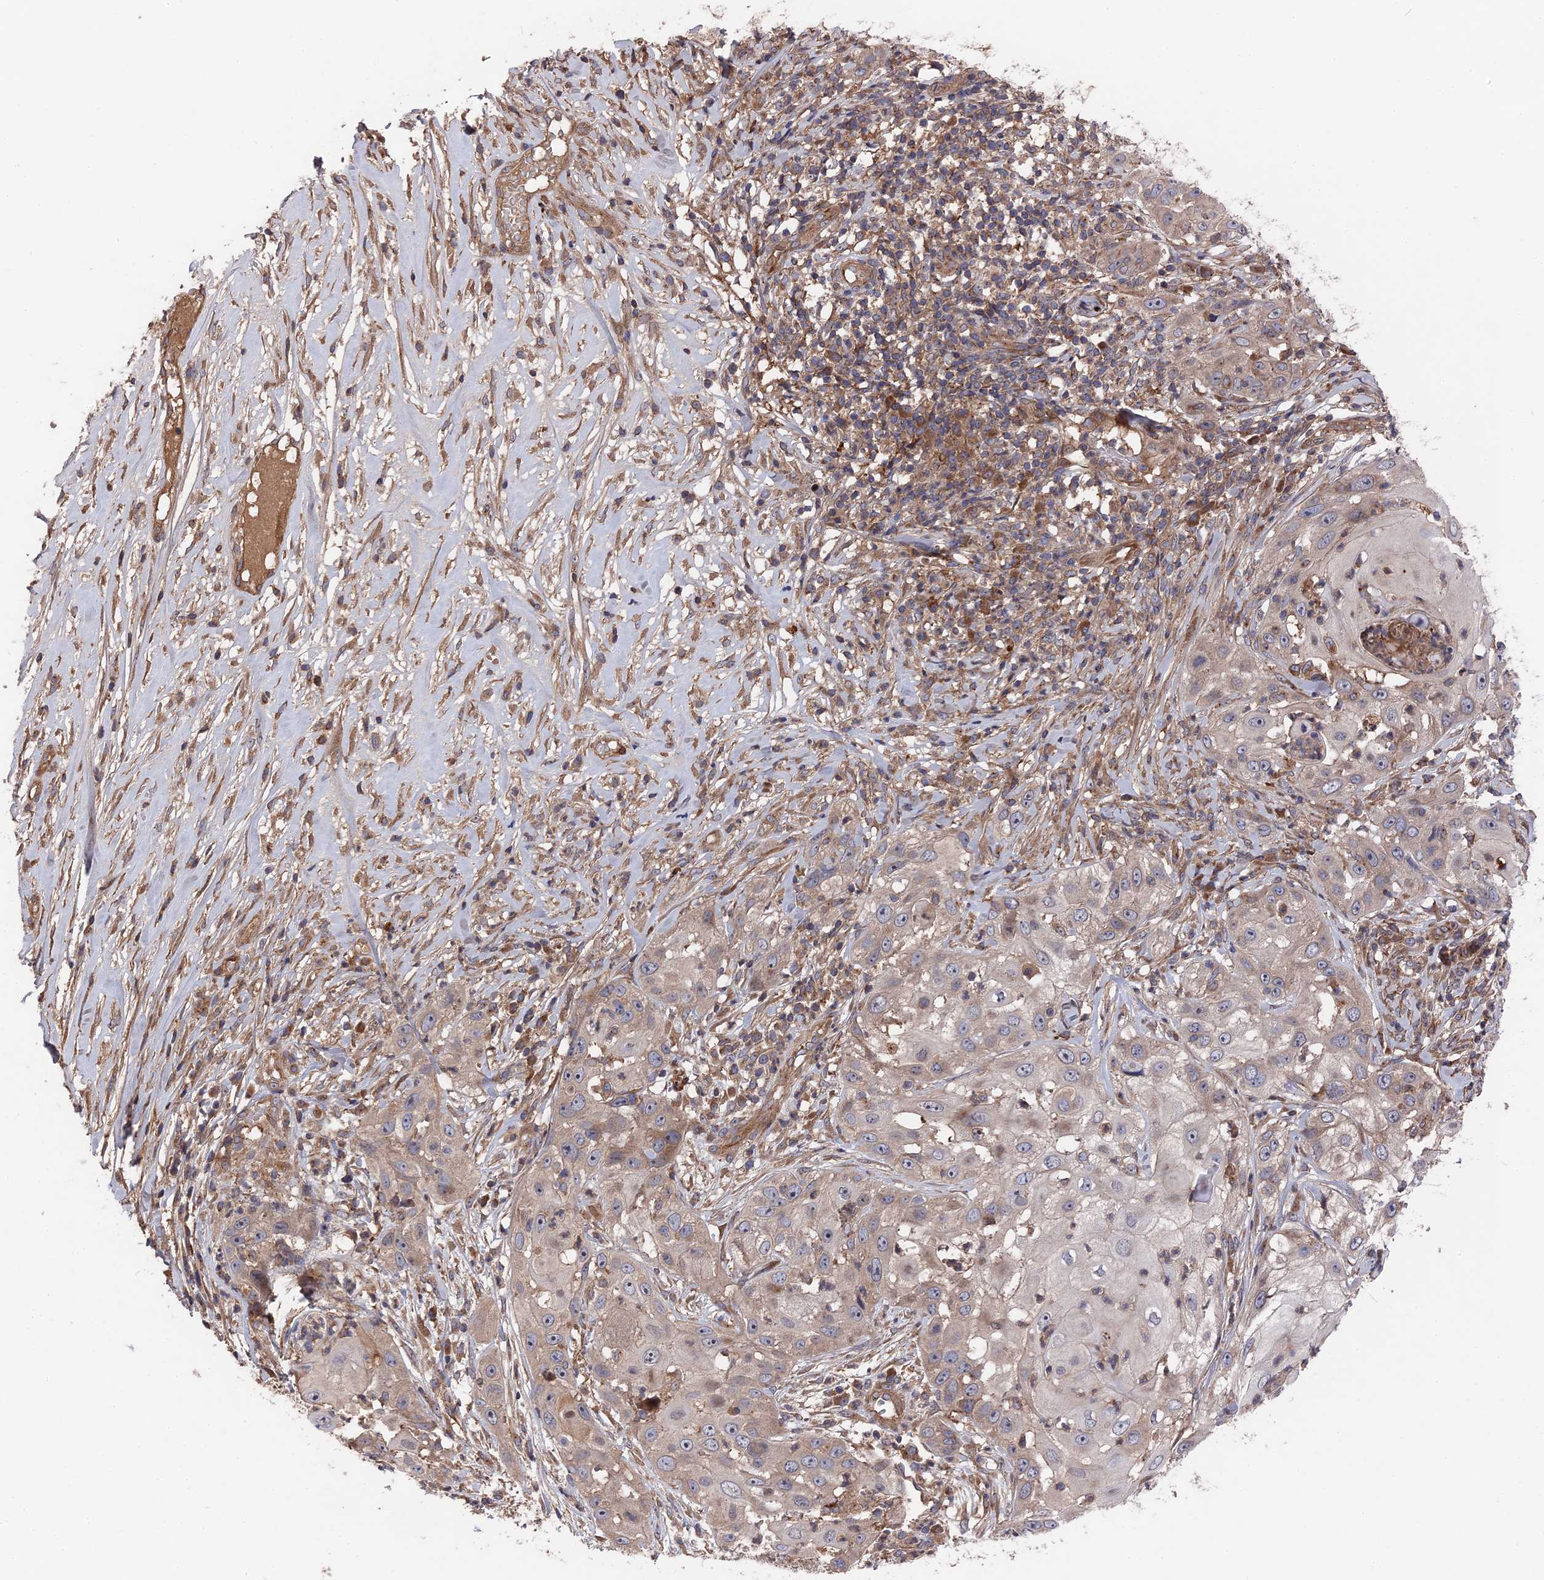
{"staining": {"intensity": "weak", "quantity": ">75%", "location": "cytoplasmic/membranous"}, "tissue": "skin cancer", "cell_type": "Tumor cells", "image_type": "cancer", "snomed": [{"axis": "morphology", "description": "Squamous cell carcinoma, NOS"}, {"axis": "topography", "description": "Skin"}], "caption": "Immunohistochemistry (IHC) (DAB) staining of human skin cancer (squamous cell carcinoma) reveals weak cytoplasmic/membranous protein expression in about >75% of tumor cells. The staining is performed using DAB brown chromogen to label protein expression. The nuclei are counter-stained blue using hematoxylin.", "gene": "DEF8", "patient": {"sex": "female", "age": 44}}